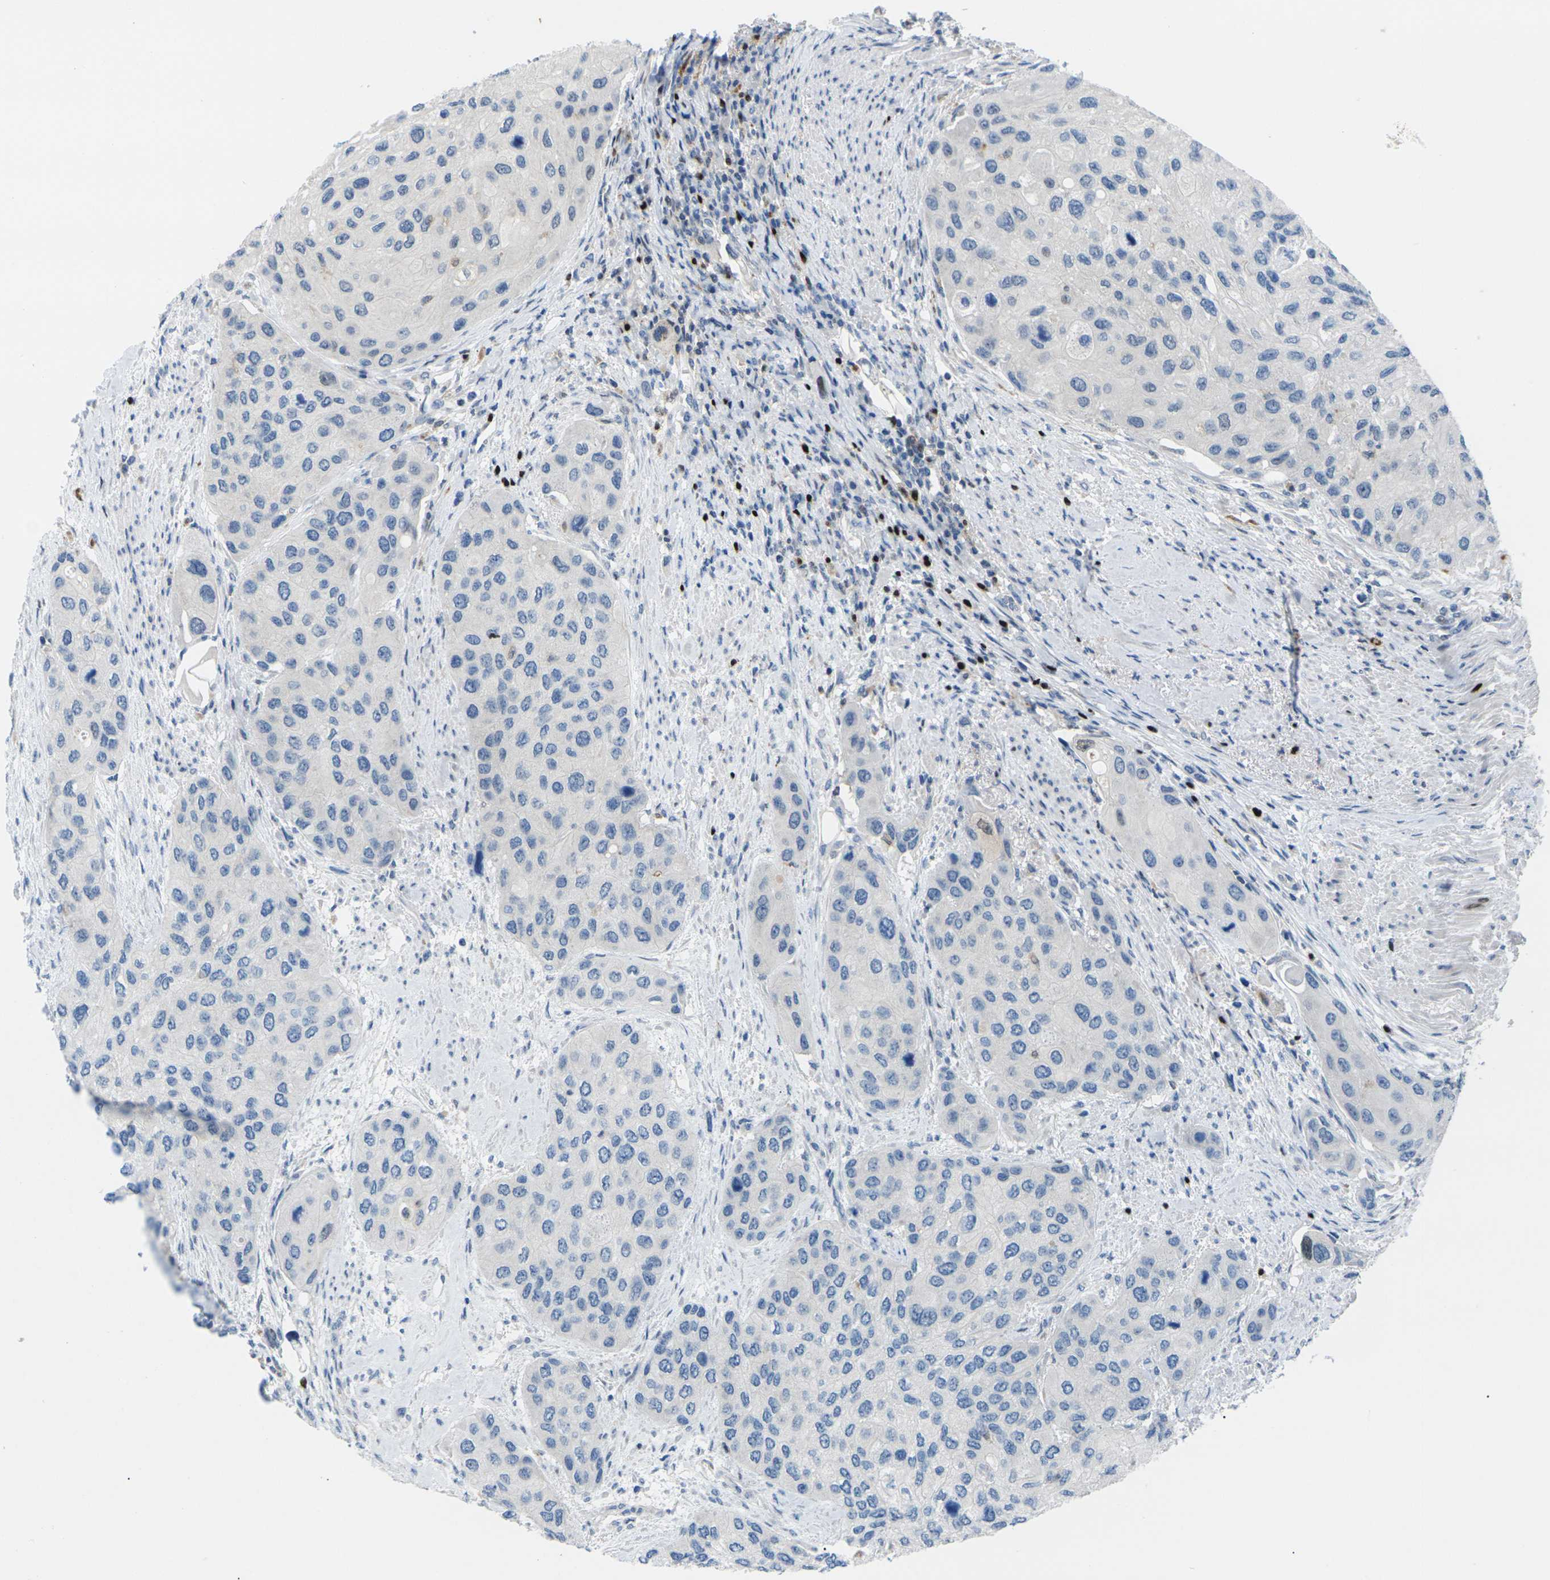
{"staining": {"intensity": "negative", "quantity": "none", "location": "none"}, "tissue": "urothelial cancer", "cell_type": "Tumor cells", "image_type": "cancer", "snomed": [{"axis": "morphology", "description": "Urothelial carcinoma, High grade"}, {"axis": "topography", "description": "Urinary bladder"}], "caption": "The immunohistochemistry (IHC) image has no significant positivity in tumor cells of urothelial cancer tissue.", "gene": "RPS6KA3", "patient": {"sex": "female", "age": 56}}